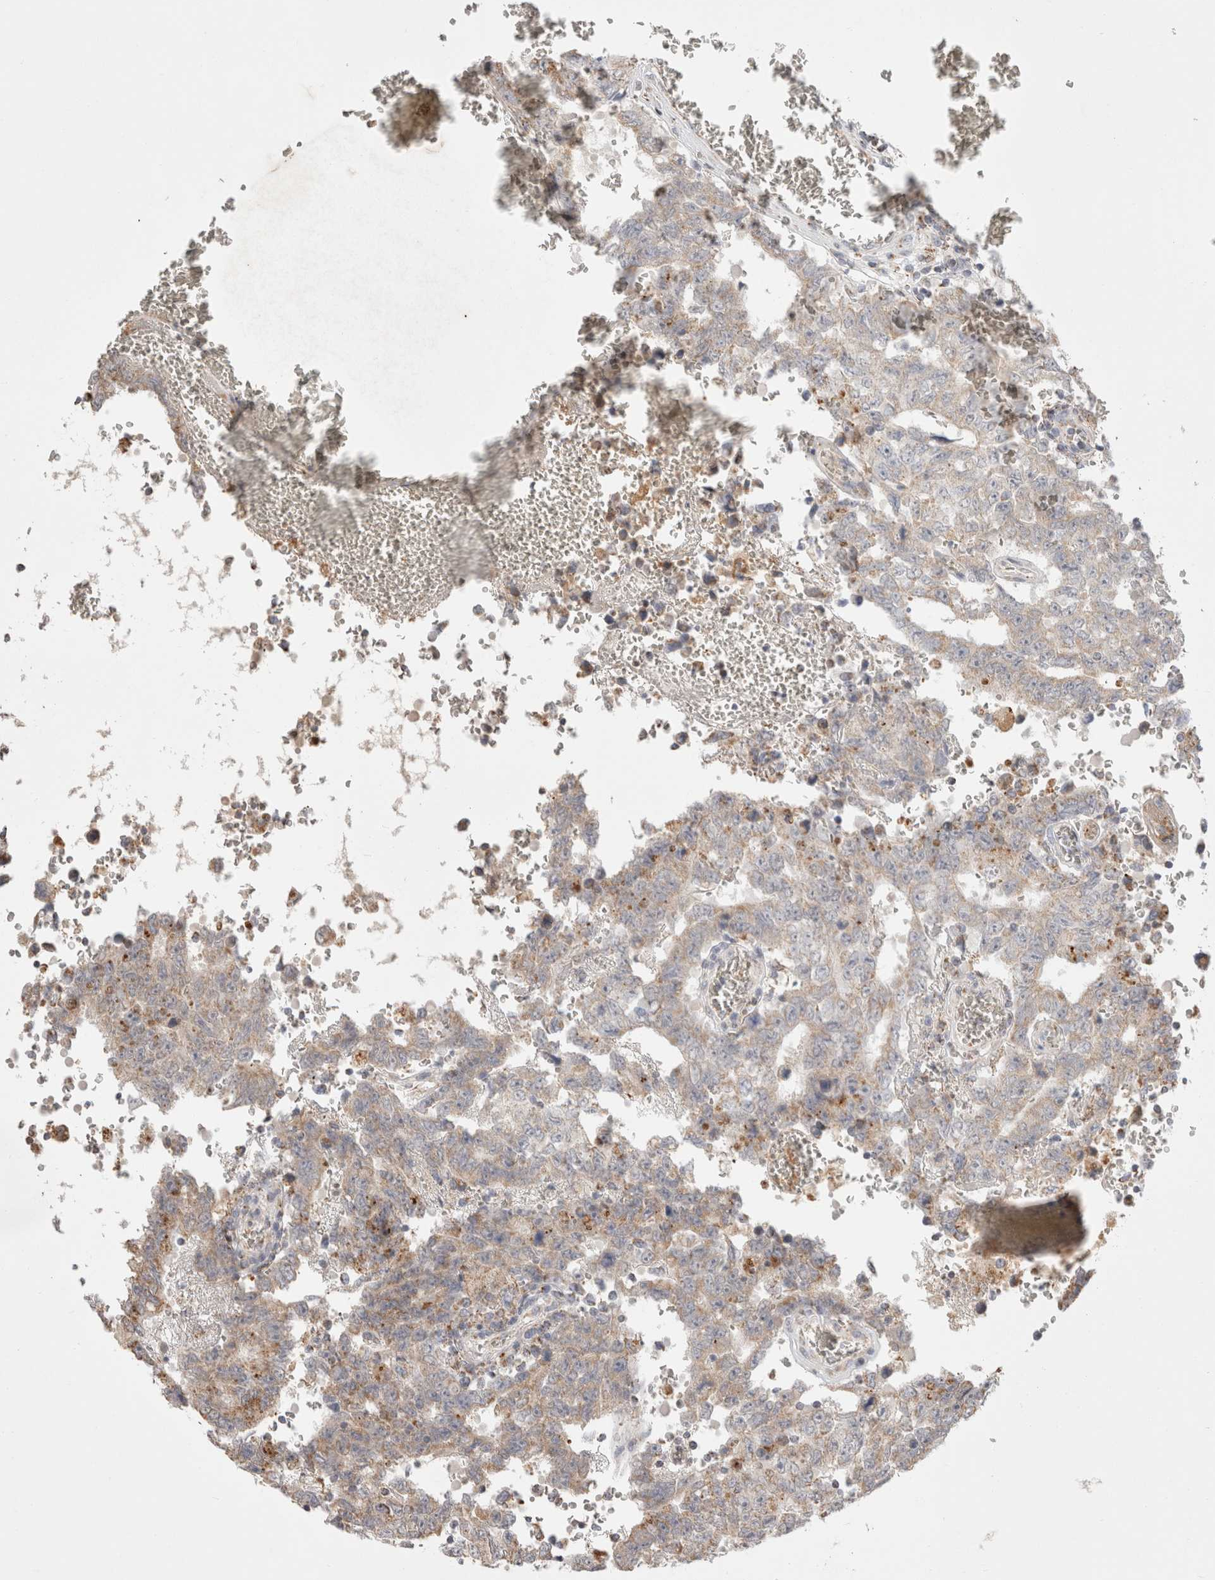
{"staining": {"intensity": "weak", "quantity": ">75%", "location": "cytoplasmic/membranous"}, "tissue": "testis cancer", "cell_type": "Tumor cells", "image_type": "cancer", "snomed": [{"axis": "morphology", "description": "Carcinoma, Embryonal, NOS"}, {"axis": "topography", "description": "Testis"}], "caption": "This micrograph shows immunohistochemistry (IHC) staining of embryonal carcinoma (testis), with low weak cytoplasmic/membranous staining in about >75% of tumor cells.", "gene": "HROB", "patient": {"sex": "male", "age": 26}}